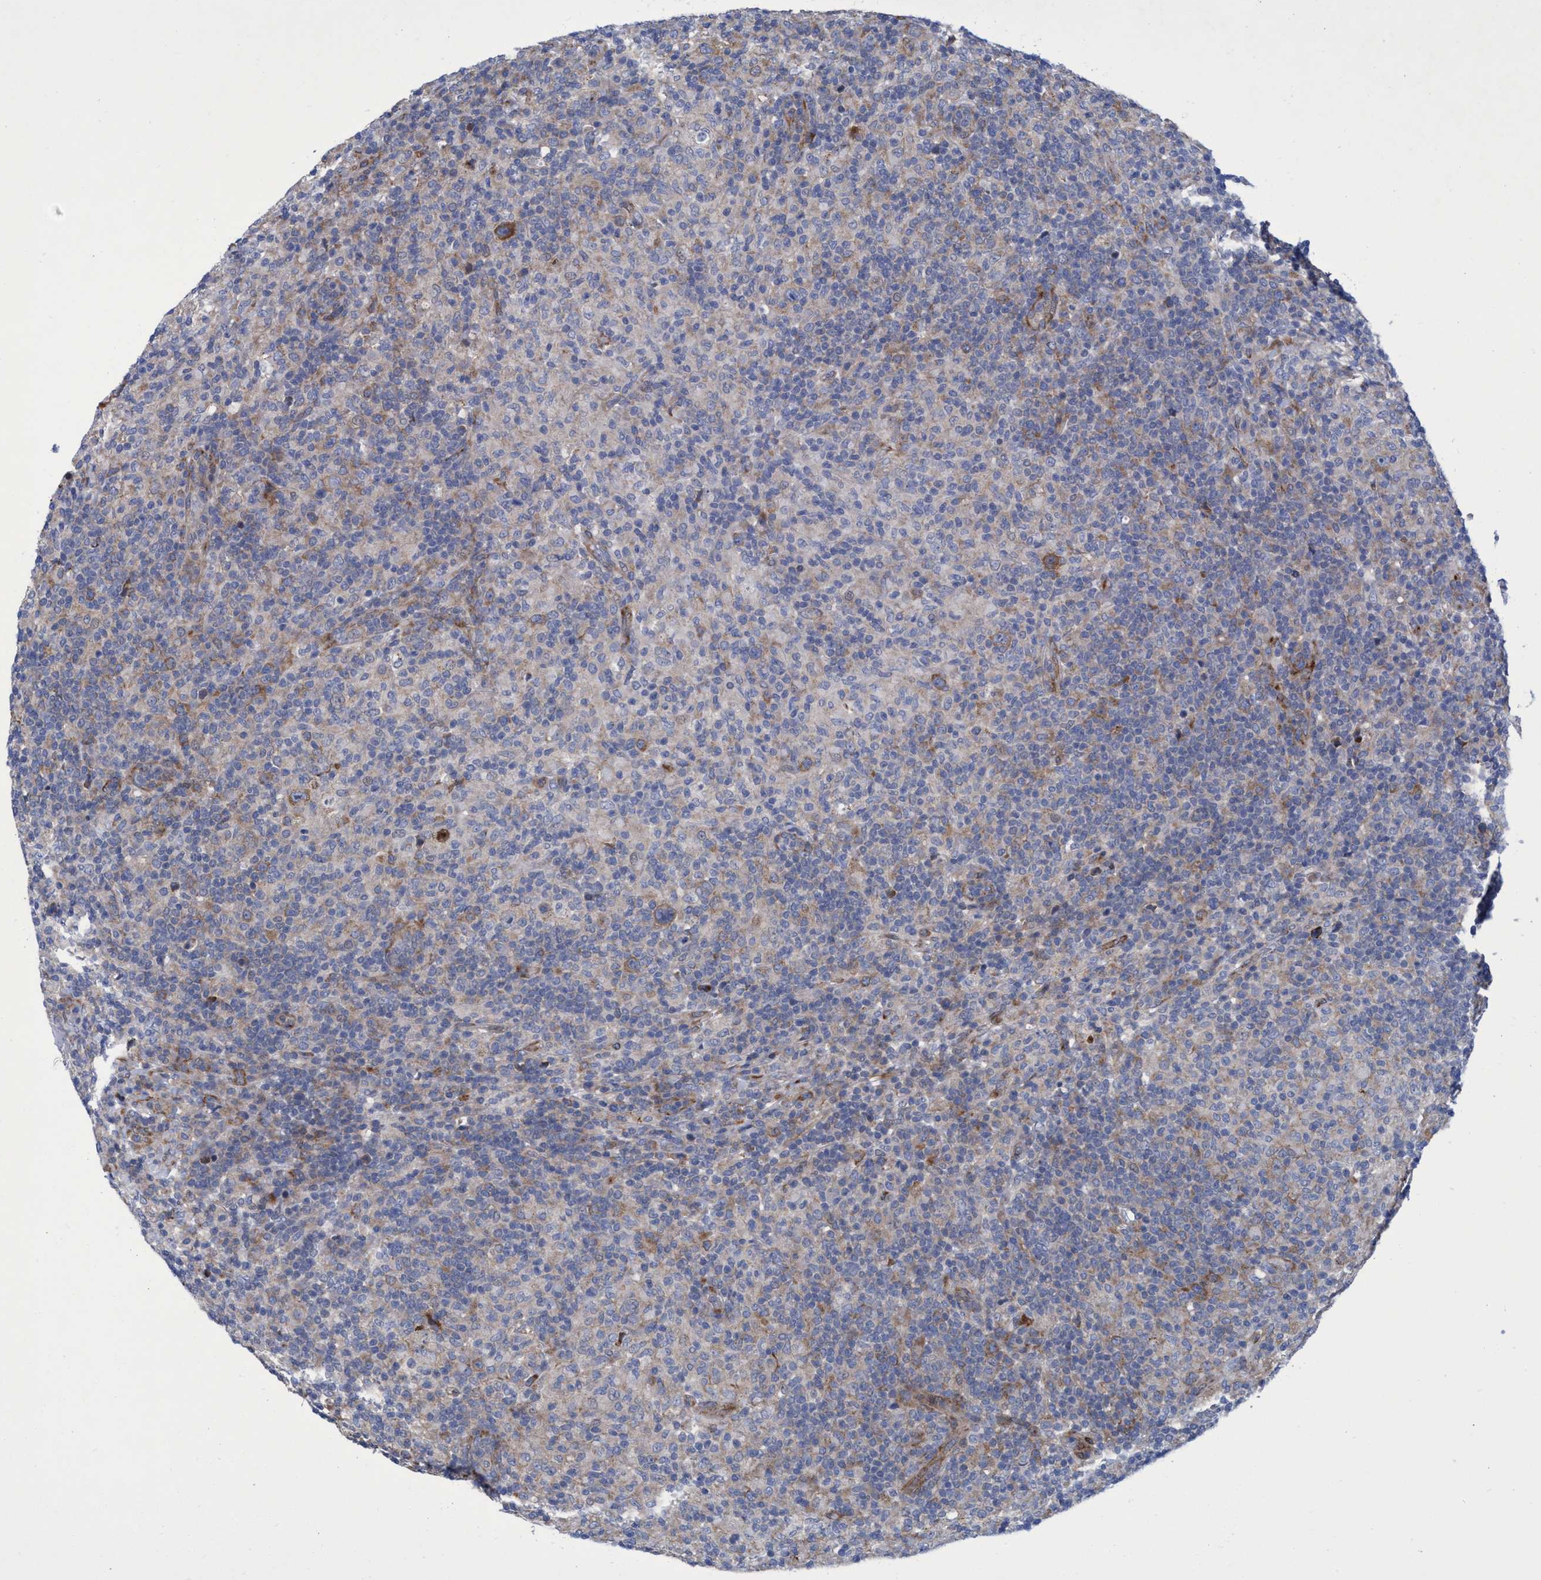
{"staining": {"intensity": "moderate", "quantity": ">75%", "location": "cytoplasmic/membranous"}, "tissue": "lymphoma", "cell_type": "Tumor cells", "image_type": "cancer", "snomed": [{"axis": "morphology", "description": "Hodgkin's disease, NOS"}, {"axis": "topography", "description": "Lymph node"}], "caption": "Moderate cytoplasmic/membranous protein staining is appreciated in about >75% of tumor cells in lymphoma. (DAB IHC, brown staining for protein, blue staining for nuclei).", "gene": "R3HCC1", "patient": {"sex": "male", "age": 70}}